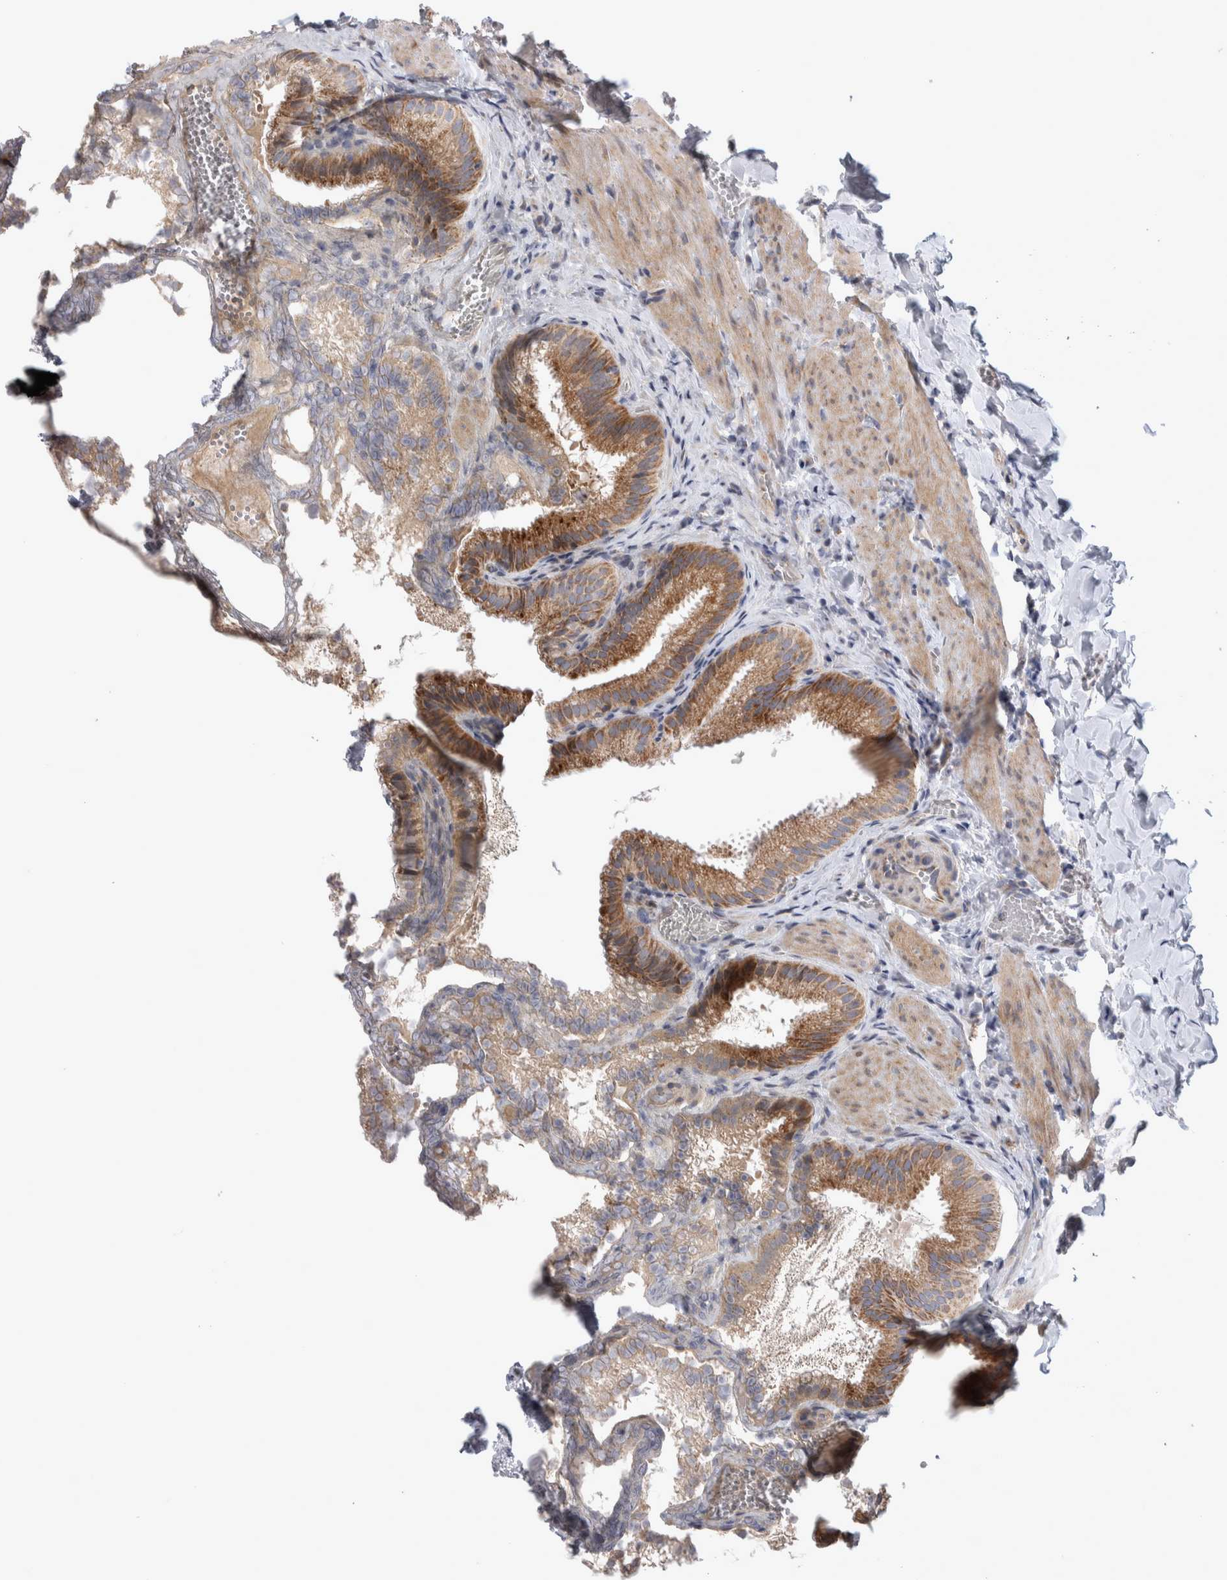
{"staining": {"intensity": "moderate", "quantity": ">75%", "location": "cytoplasmic/membranous"}, "tissue": "gallbladder", "cell_type": "Glandular cells", "image_type": "normal", "snomed": [{"axis": "morphology", "description": "Normal tissue, NOS"}, {"axis": "topography", "description": "Gallbladder"}], "caption": "The micrograph displays a brown stain indicating the presence of a protein in the cytoplasmic/membranous of glandular cells in gallbladder.", "gene": "SCO1", "patient": {"sex": "male", "age": 38}}